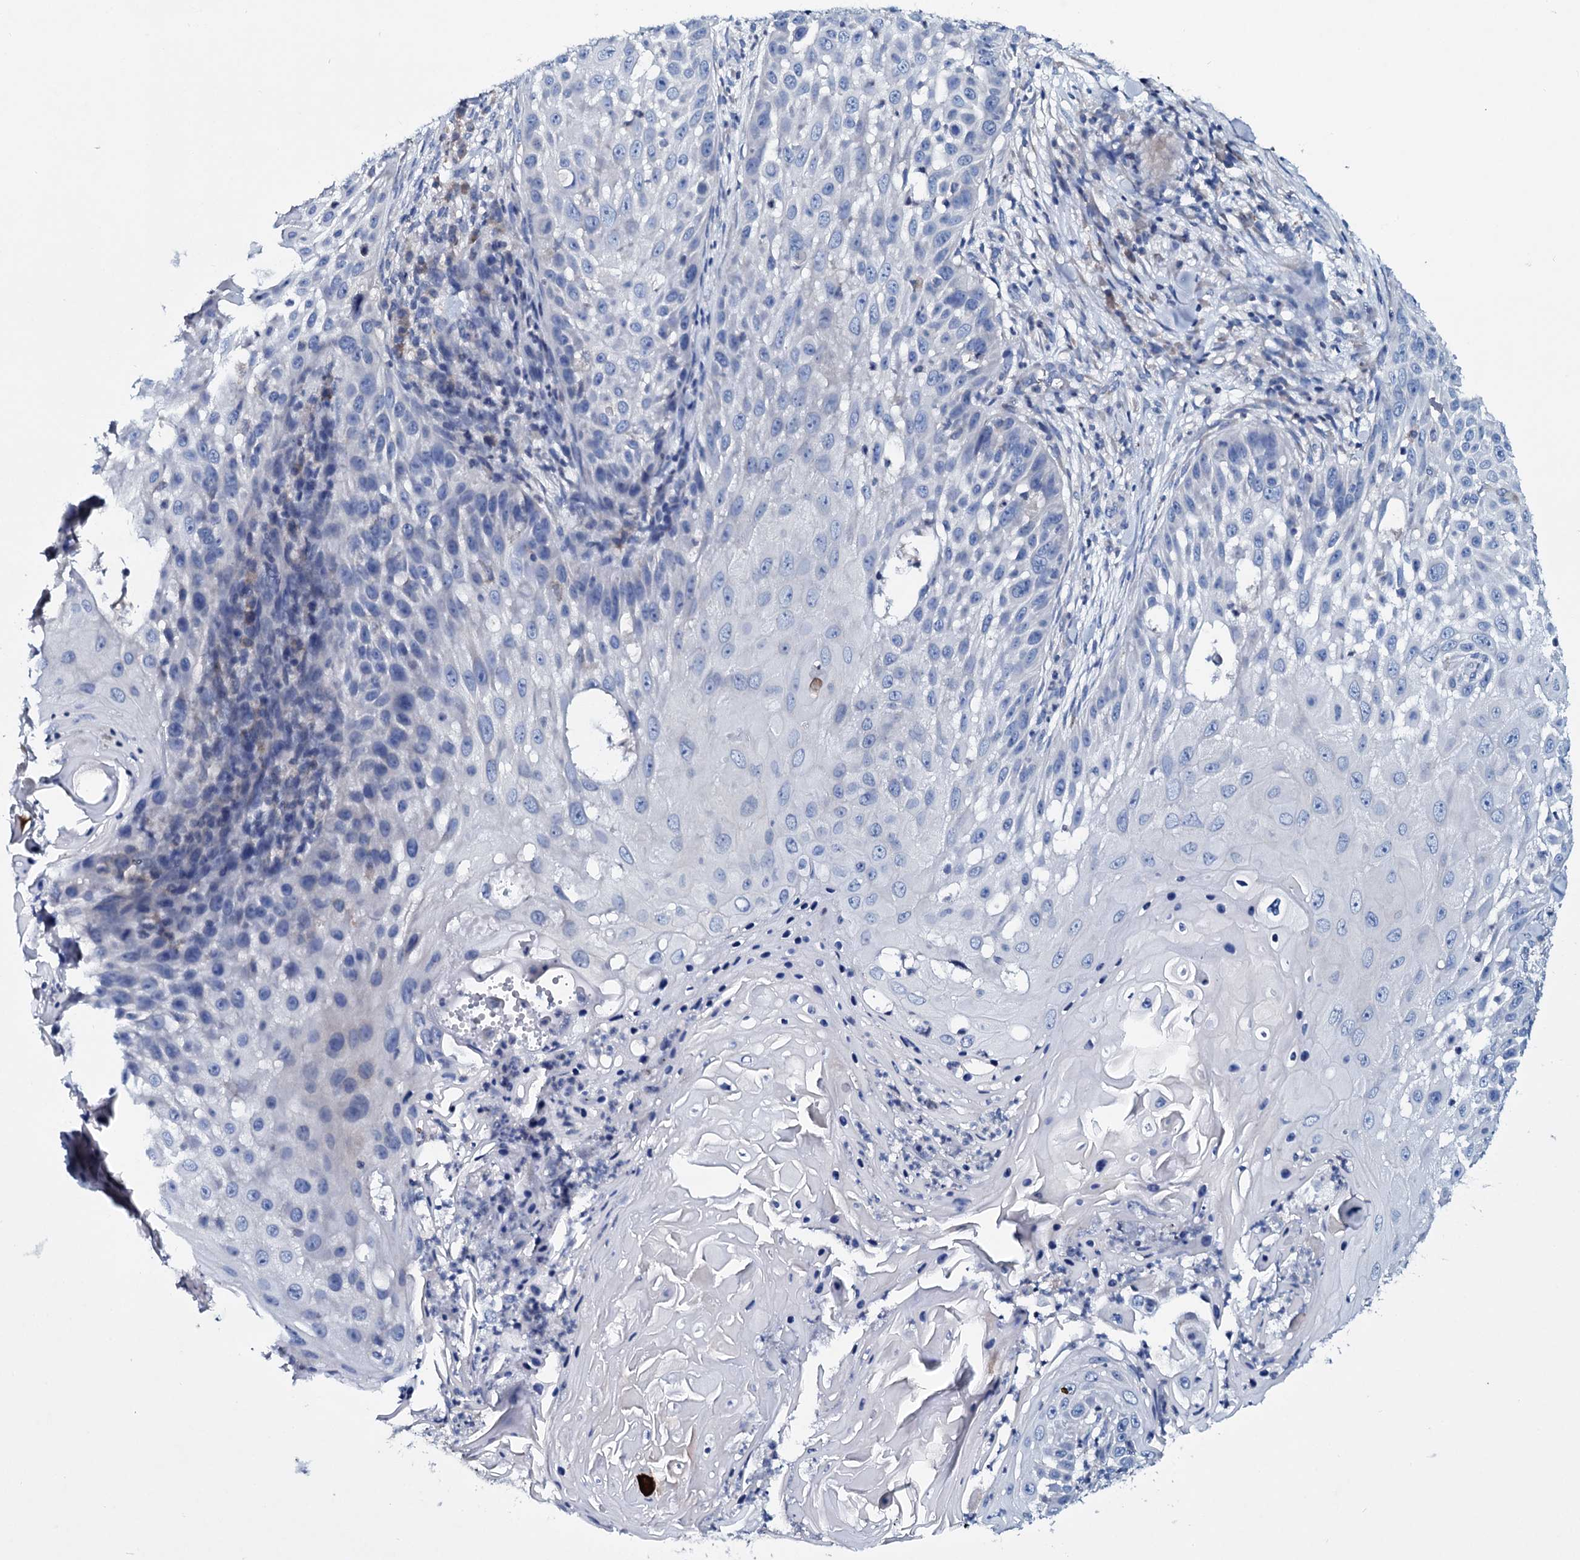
{"staining": {"intensity": "negative", "quantity": "none", "location": "none"}, "tissue": "skin cancer", "cell_type": "Tumor cells", "image_type": "cancer", "snomed": [{"axis": "morphology", "description": "Squamous cell carcinoma, NOS"}, {"axis": "topography", "description": "Skin"}], "caption": "This is a photomicrograph of immunohistochemistry staining of squamous cell carcinoma (skin), which shows no staining in tumor cells.", "gene": "TPGS2", "patient": {"sex": "female", "age": 44}}